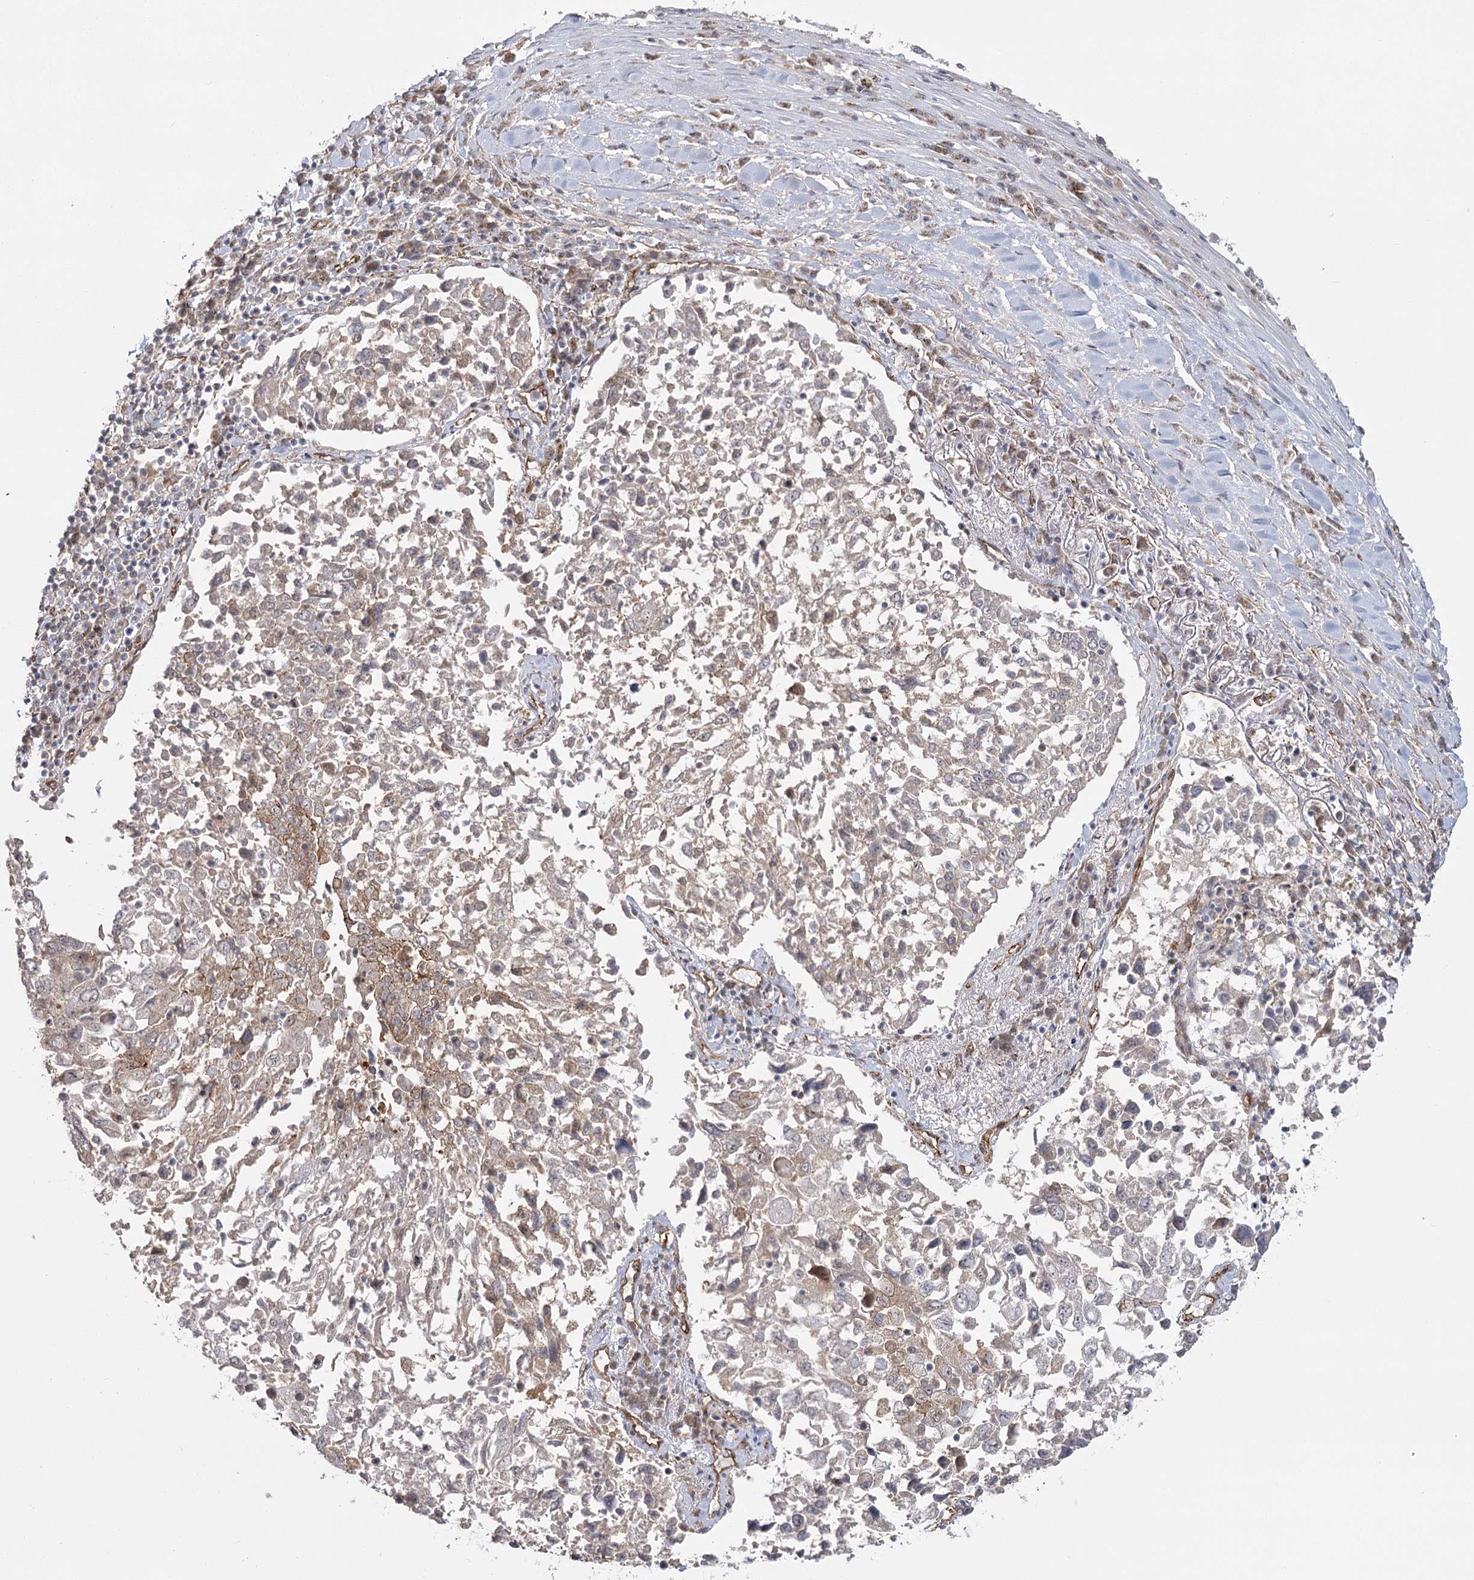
{"staining": {"intensity": "negative", "quantity": "none", "location": "none"}, "tissue": "lung cancer", "cell_type": "Tumor cells", "image_type": "cancer", "snomed": [{"axis": "morphology", "description": "Squamous cell carcinoma, NOS"}, {"axis": "topography", "description": "Lung"}], "caption": "Tumor cells are negative for brown protein staining in squamous cell carcinoma (lung).", "gene": "RPP14", "patient": {"sex": "male", "age": 65}}